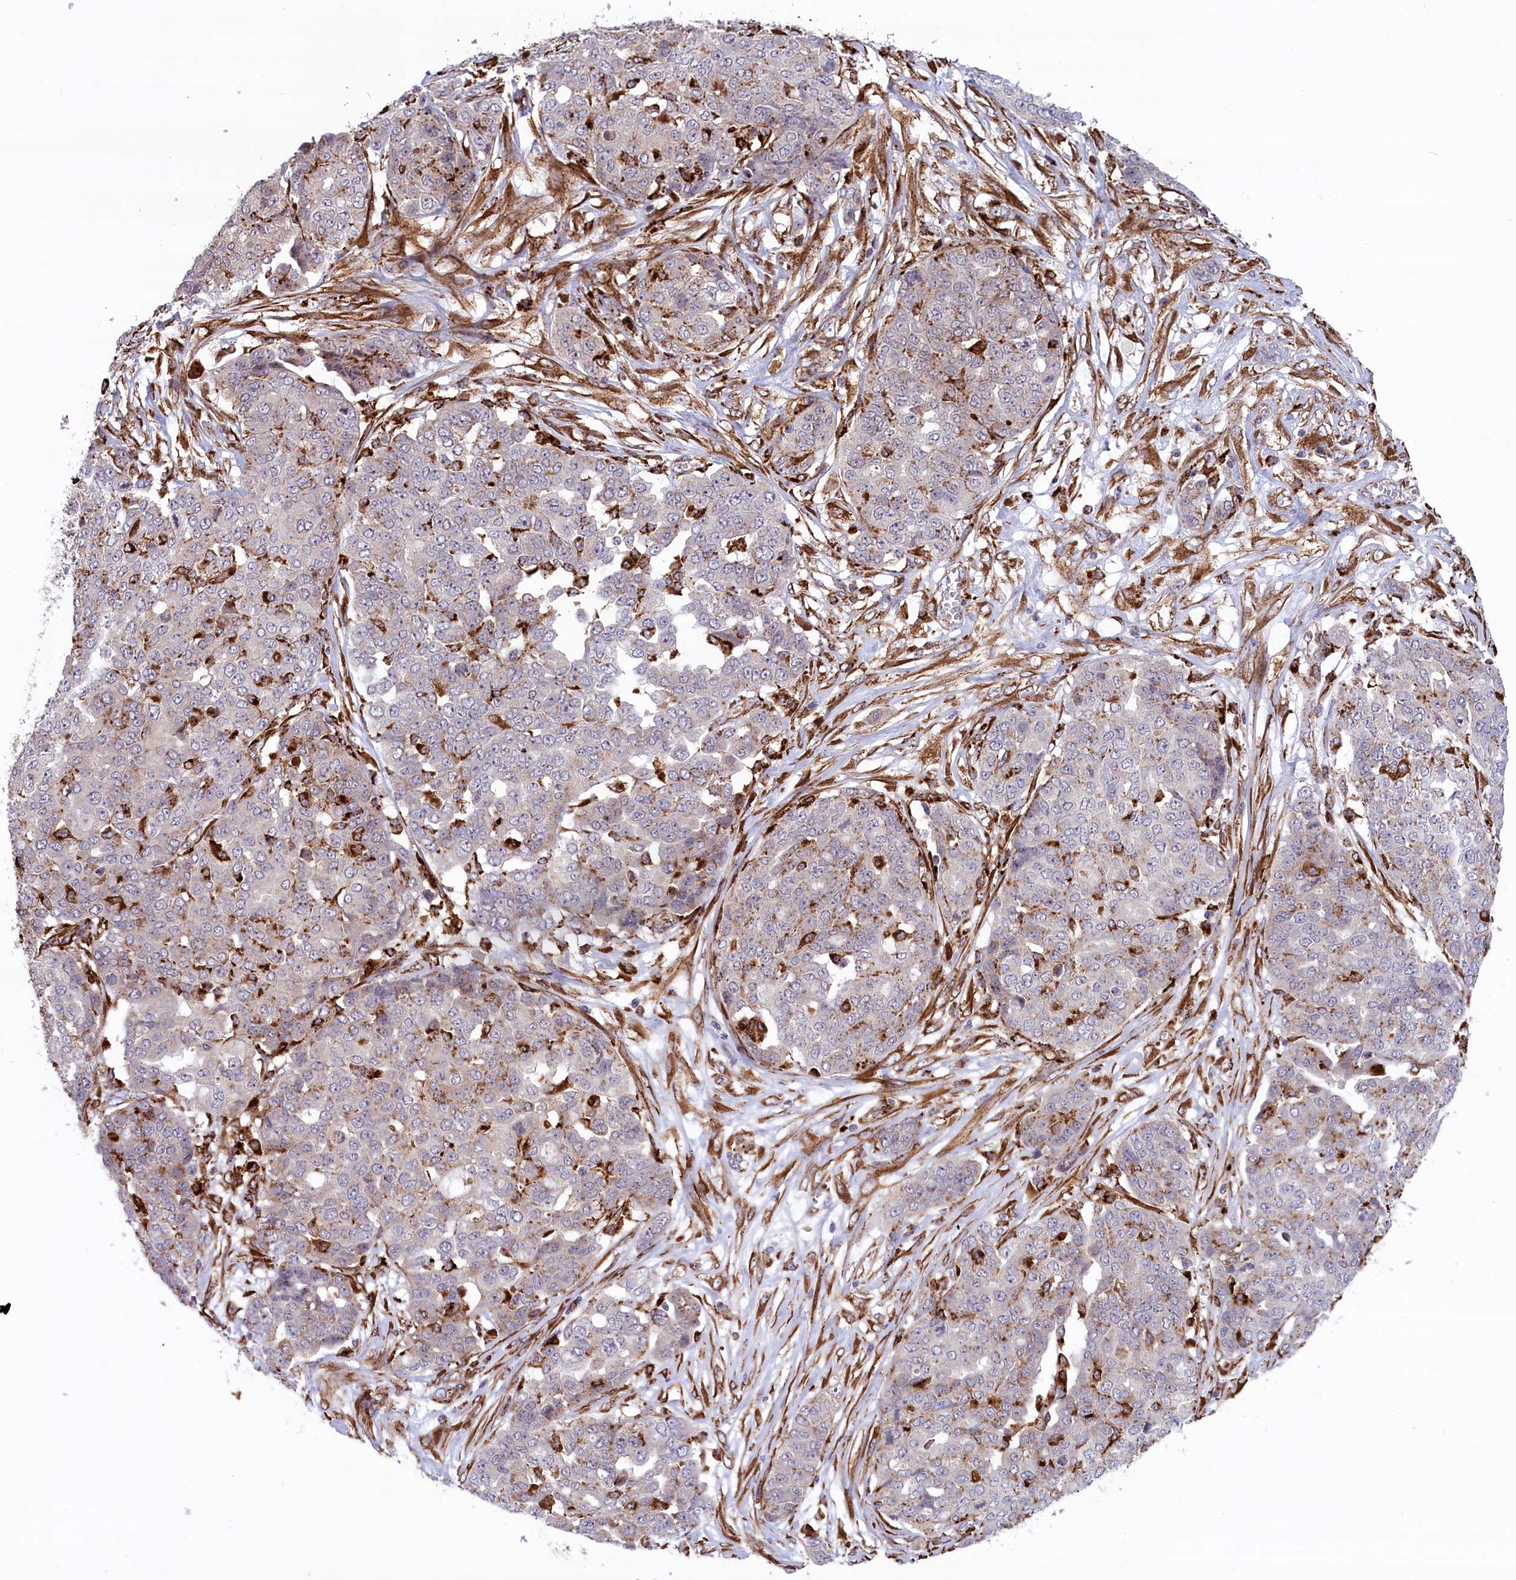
{"staining": {"intensity": "negative", "quantity": "none", "location": "none"}, "tissue": "ovarian cancer", "cell_type": "Tumor cells", "image_type": "cancer", "snomed": [{"axis": "morphology", "description": "Cystadenocarcinoma, serous, NOS"}, {"axis": "topography", "description": "Soft tissue"}, {"axis": "topography", "description": "Ovary"}], "caption": "There is no significant expression in tumor cells of ovarian cancer. (Immunohistochemistry, brightfield microscopy, high magnification).", "gene": "MAN2B1", "patient": {"sex": "female", "age": 57}}